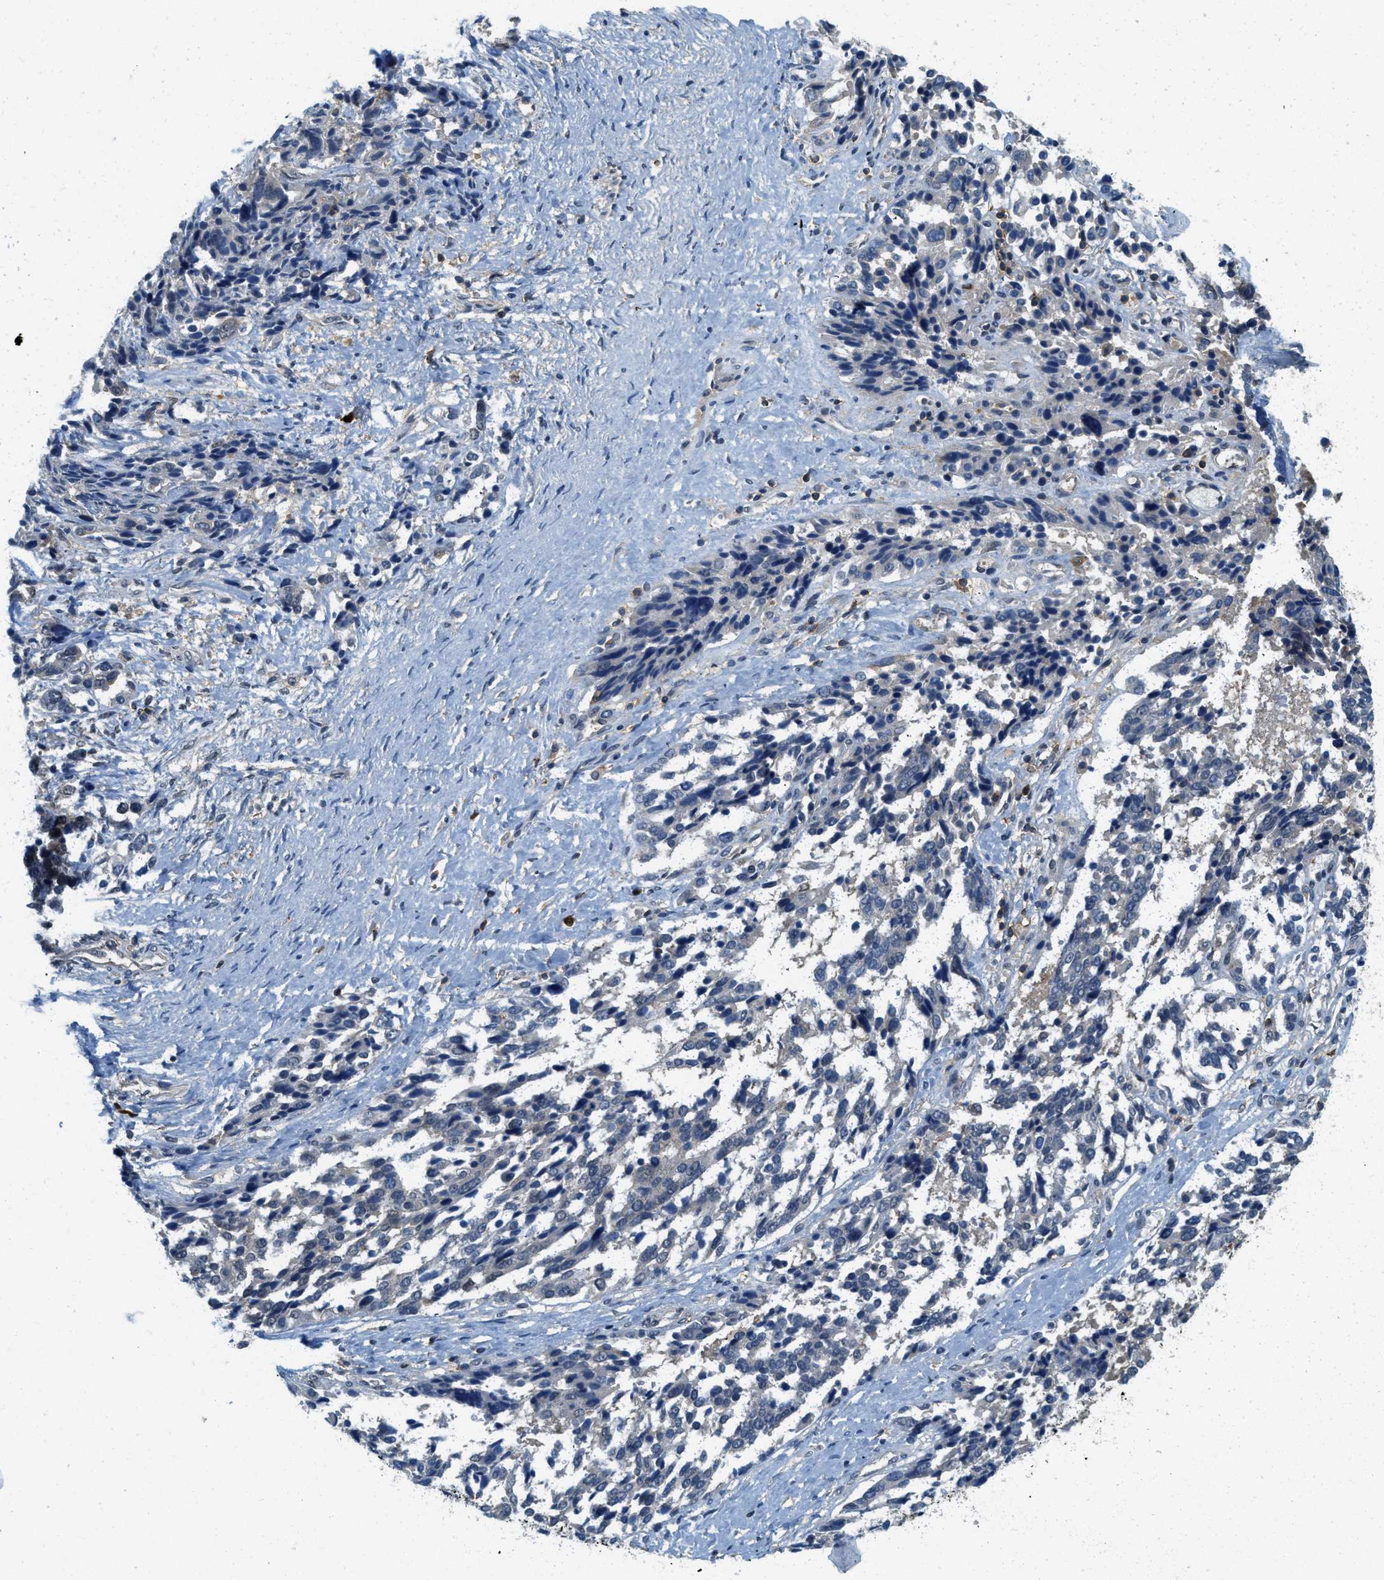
{"staining": {"intensity": "negative", "quantity": "none", "location": "none"}, "tissue": "ovarian cancer", "cell_type": "Tumor cells", "image_type": "cancer", "snomed": [{"axis": "morphology", "description": "Cystadenocarcinoma, serous, NOS"}, {"axis": "topography", "description": "Ovary"}], "caption": "Histopathology image shows no protein expression in tumor cells of ovarian serous cystadenocarcinoma tissue.", "gene": "GMPPB", "patient": {"sex": "female", "age": 44}}